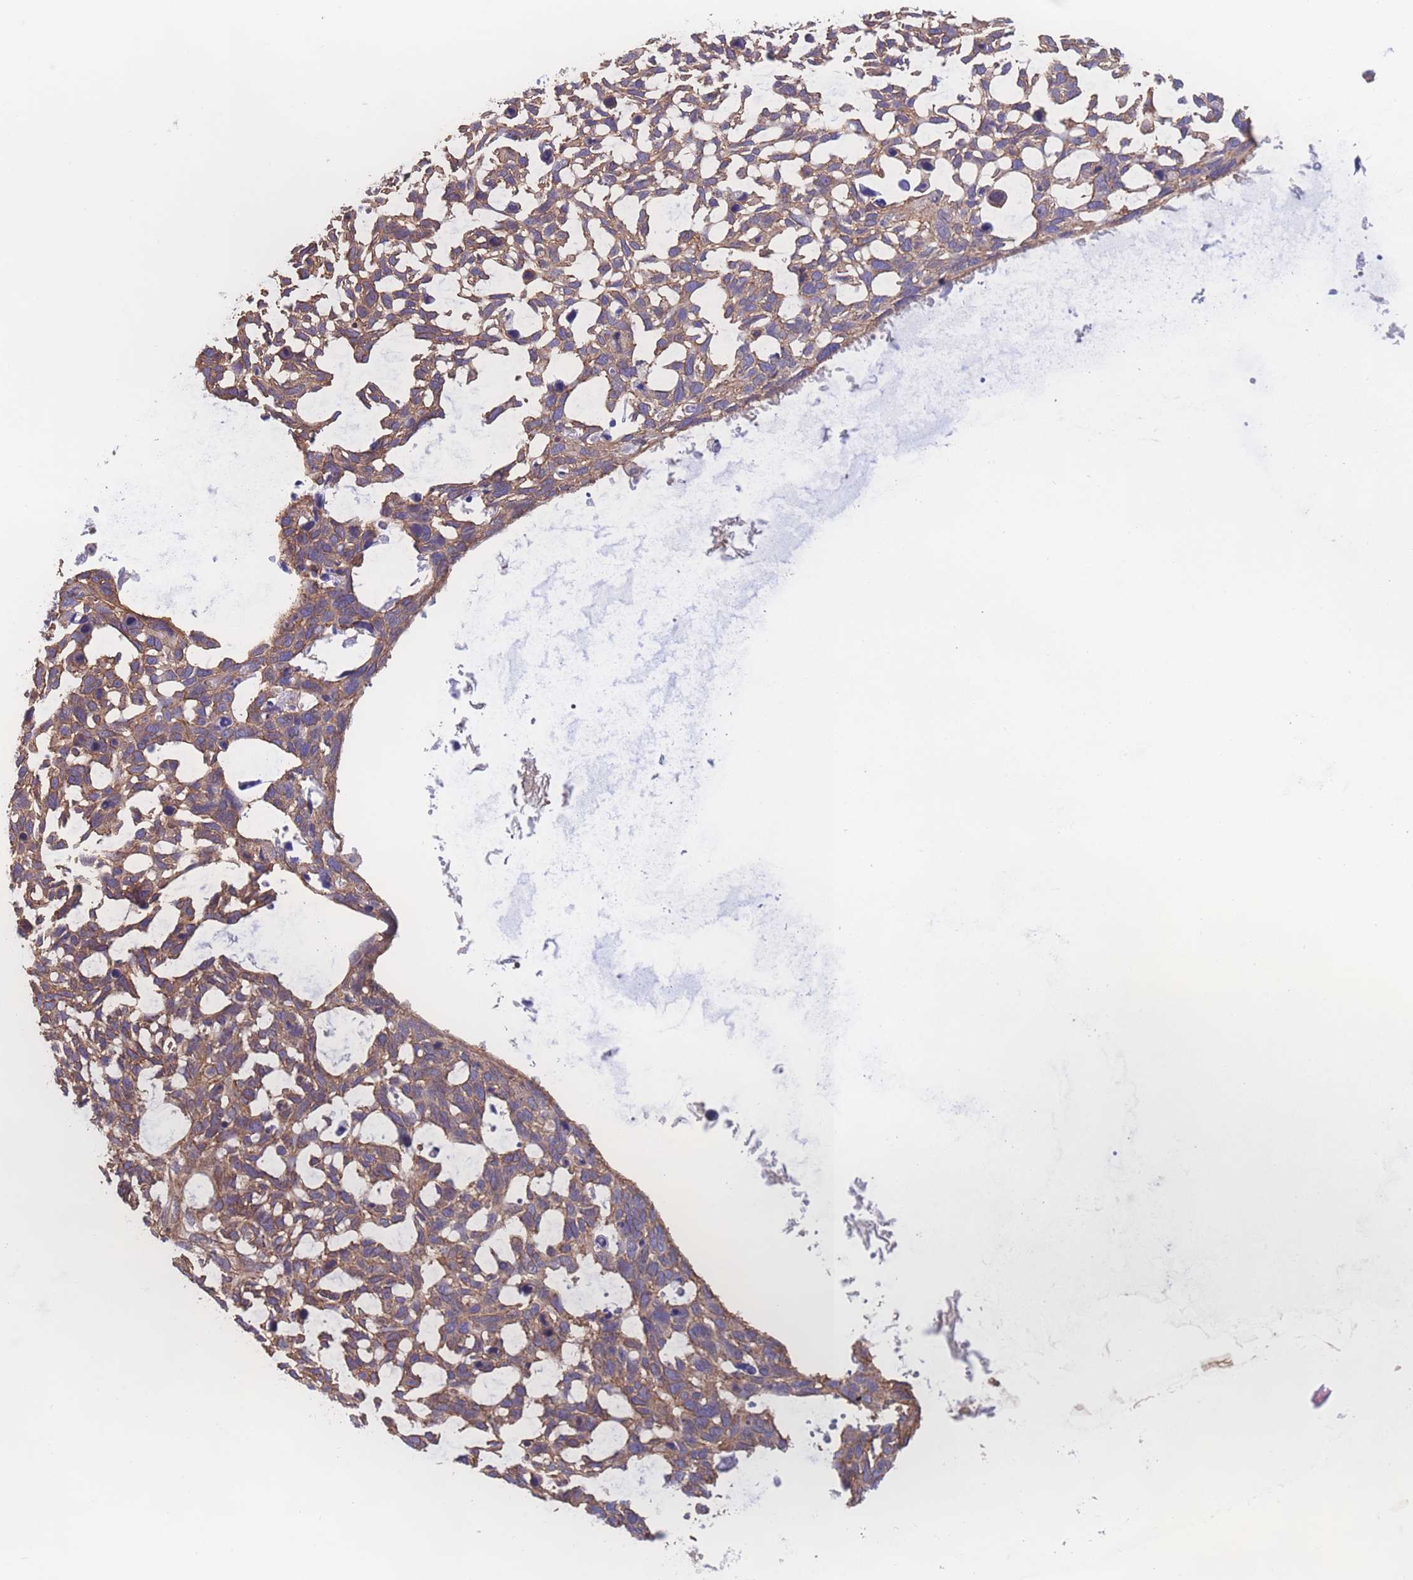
{"staining": {"intensity": "moderate", "quantity": ">75%", "location": "cytoplasmic/membranous"}, "tissue": "skin cancer", "cell_type": "Tumor cells", "image_type": "cancer", "snomed": [{"axis": "morphology", "description": "Basal cell carcinoma"}, {"axis": "topography", "description": "Skin"}], "caption": "Moderate cytoplasmic/membranous positivity is seen in approximately >75% of tumor cells in skin cancer (basal cell carcinoma).", "gene": "CFAP97", "patient": {"sex": "male", "age": 88}}